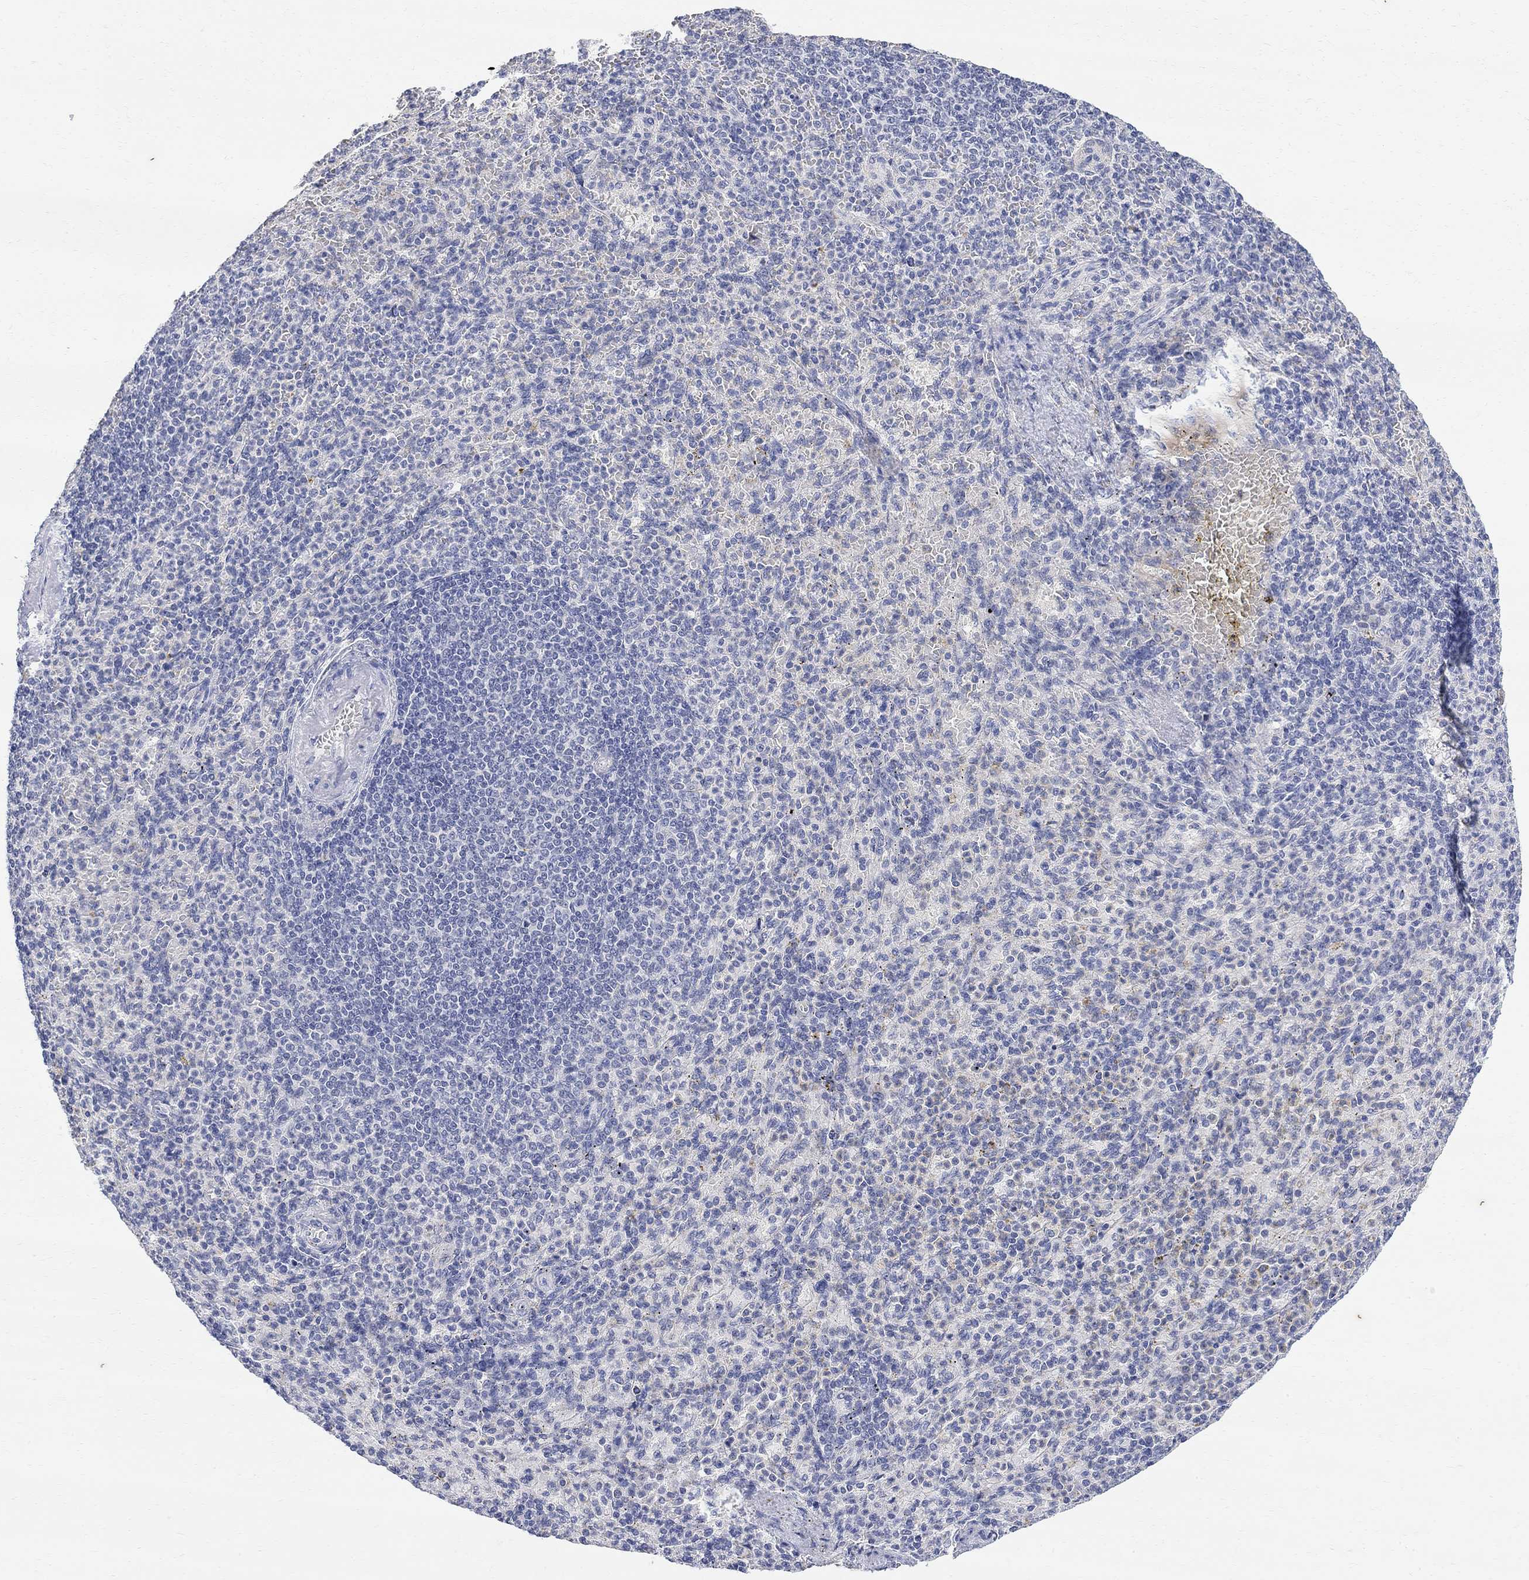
{"staining": {"intensity": "negative", "quantity": "none", "location": "none"}, "tissue": "spleen", "cell_type": "Cells in red pulp", "image_type": "normal", "snomed": [{"axis": "morphology", "description": "Normal tissue, NOS"}, {"axis": "topography", "description": "Spleen"}], "caption": "Immunohistochemistry (IHC) photomicrograph of unremarkable human spleen stained for a protein (brown), which reveals no expression in cells in red pulp.", "gene": "FNDC5", "patient": {"sex": "female", "age": 74}}